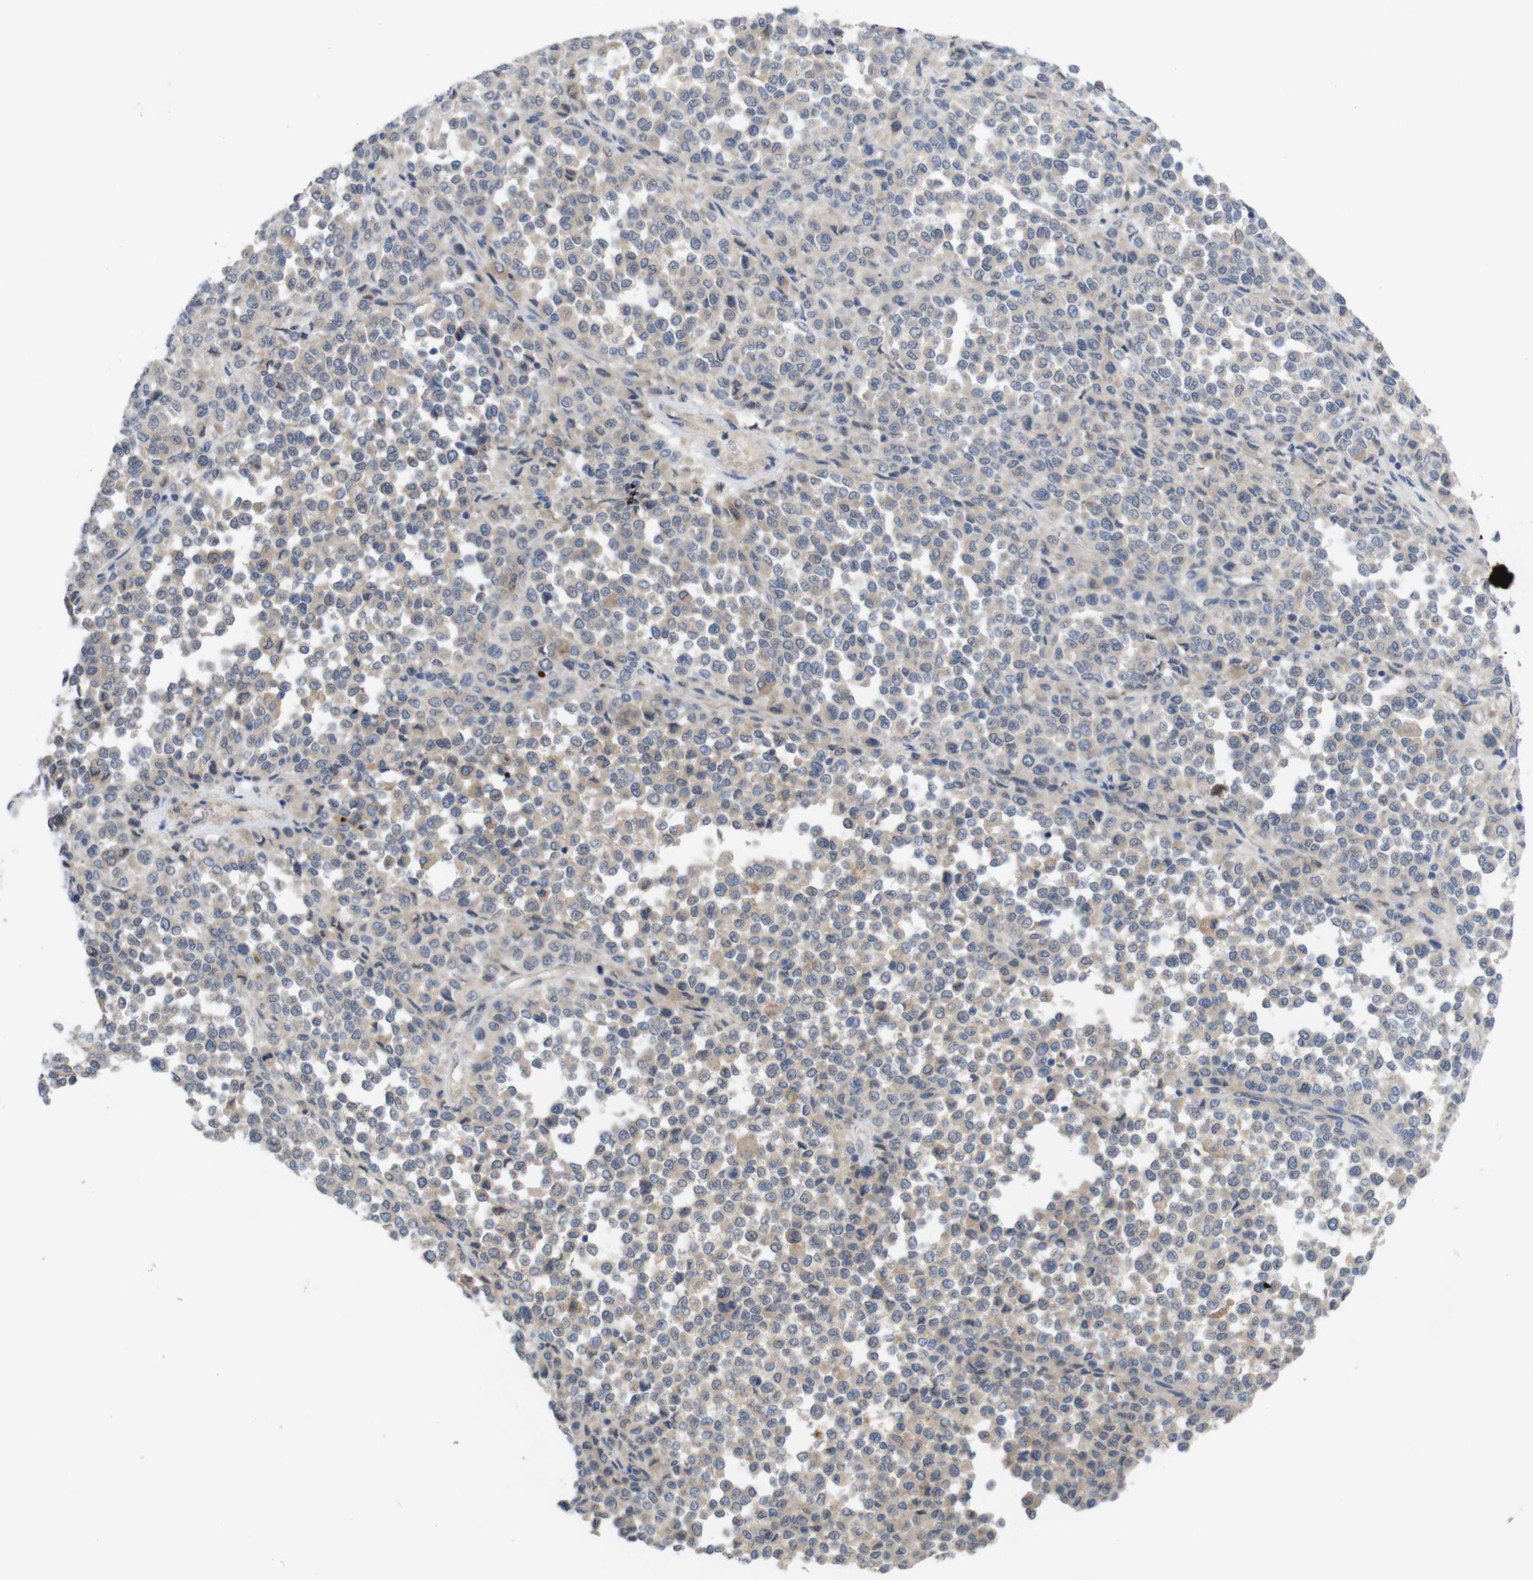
{"staining": {"intensity": "weak", "quantity": "<25%", "location": "cytoplasmic/membranous"}, "tissue": "melanoma", "cell_type": "Tumor cells", "image_type": "cancer", "snomed": [{"axis": "morphology", "description": "Malignant melanoma, Metastatic site"}, {"axis": "topography", "description": "Pancreas"}], "caption": "Tumor cells are negative for protein expression in human melanoma.", "gene": "BCAR3", "patient": {"sex": "female", "age": 30}}